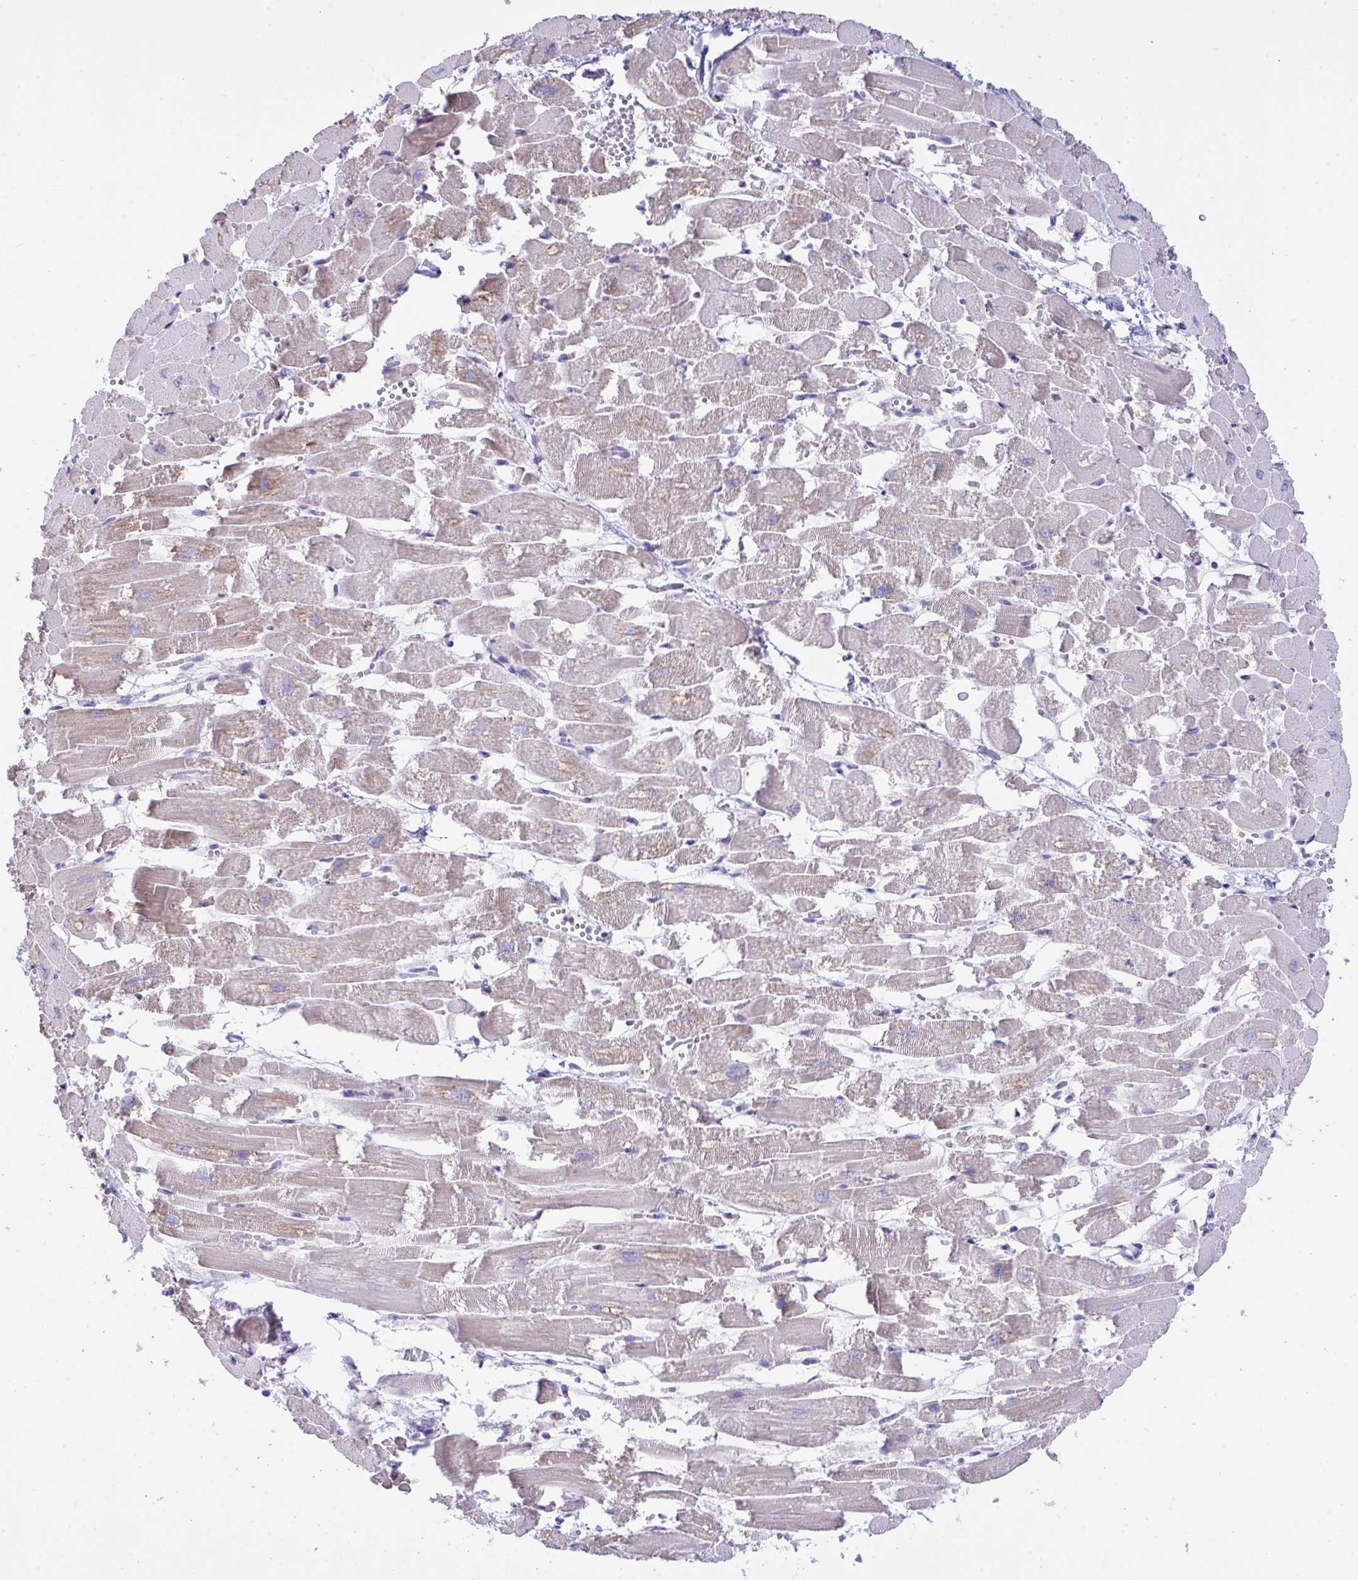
{"staining": {"intensity": "moderate", "quantity": "25%-75%", "location": "cytoplasmic/membranous"}, "tissue": "heart muscle", "cell_type": "Cardiomyocytes", "image_type": "normal", "snomed": [{"axis": "morphology", "description": "Normal tissue, NOS"}, {"axis": "topography", "description": "Heart"}], "caption": "A photomicrograph of human heart muscle stained for a protein displays moderate cytoplasmic/membranous brown staining in cardiomyocytes. The staining is performed using DAB brown chromogen to label protein expression. The nuclei are counter-stained blue using hematoxylin.", "gene": "PLA2G12B", "patient": {"sex": "female", "age": 52}}